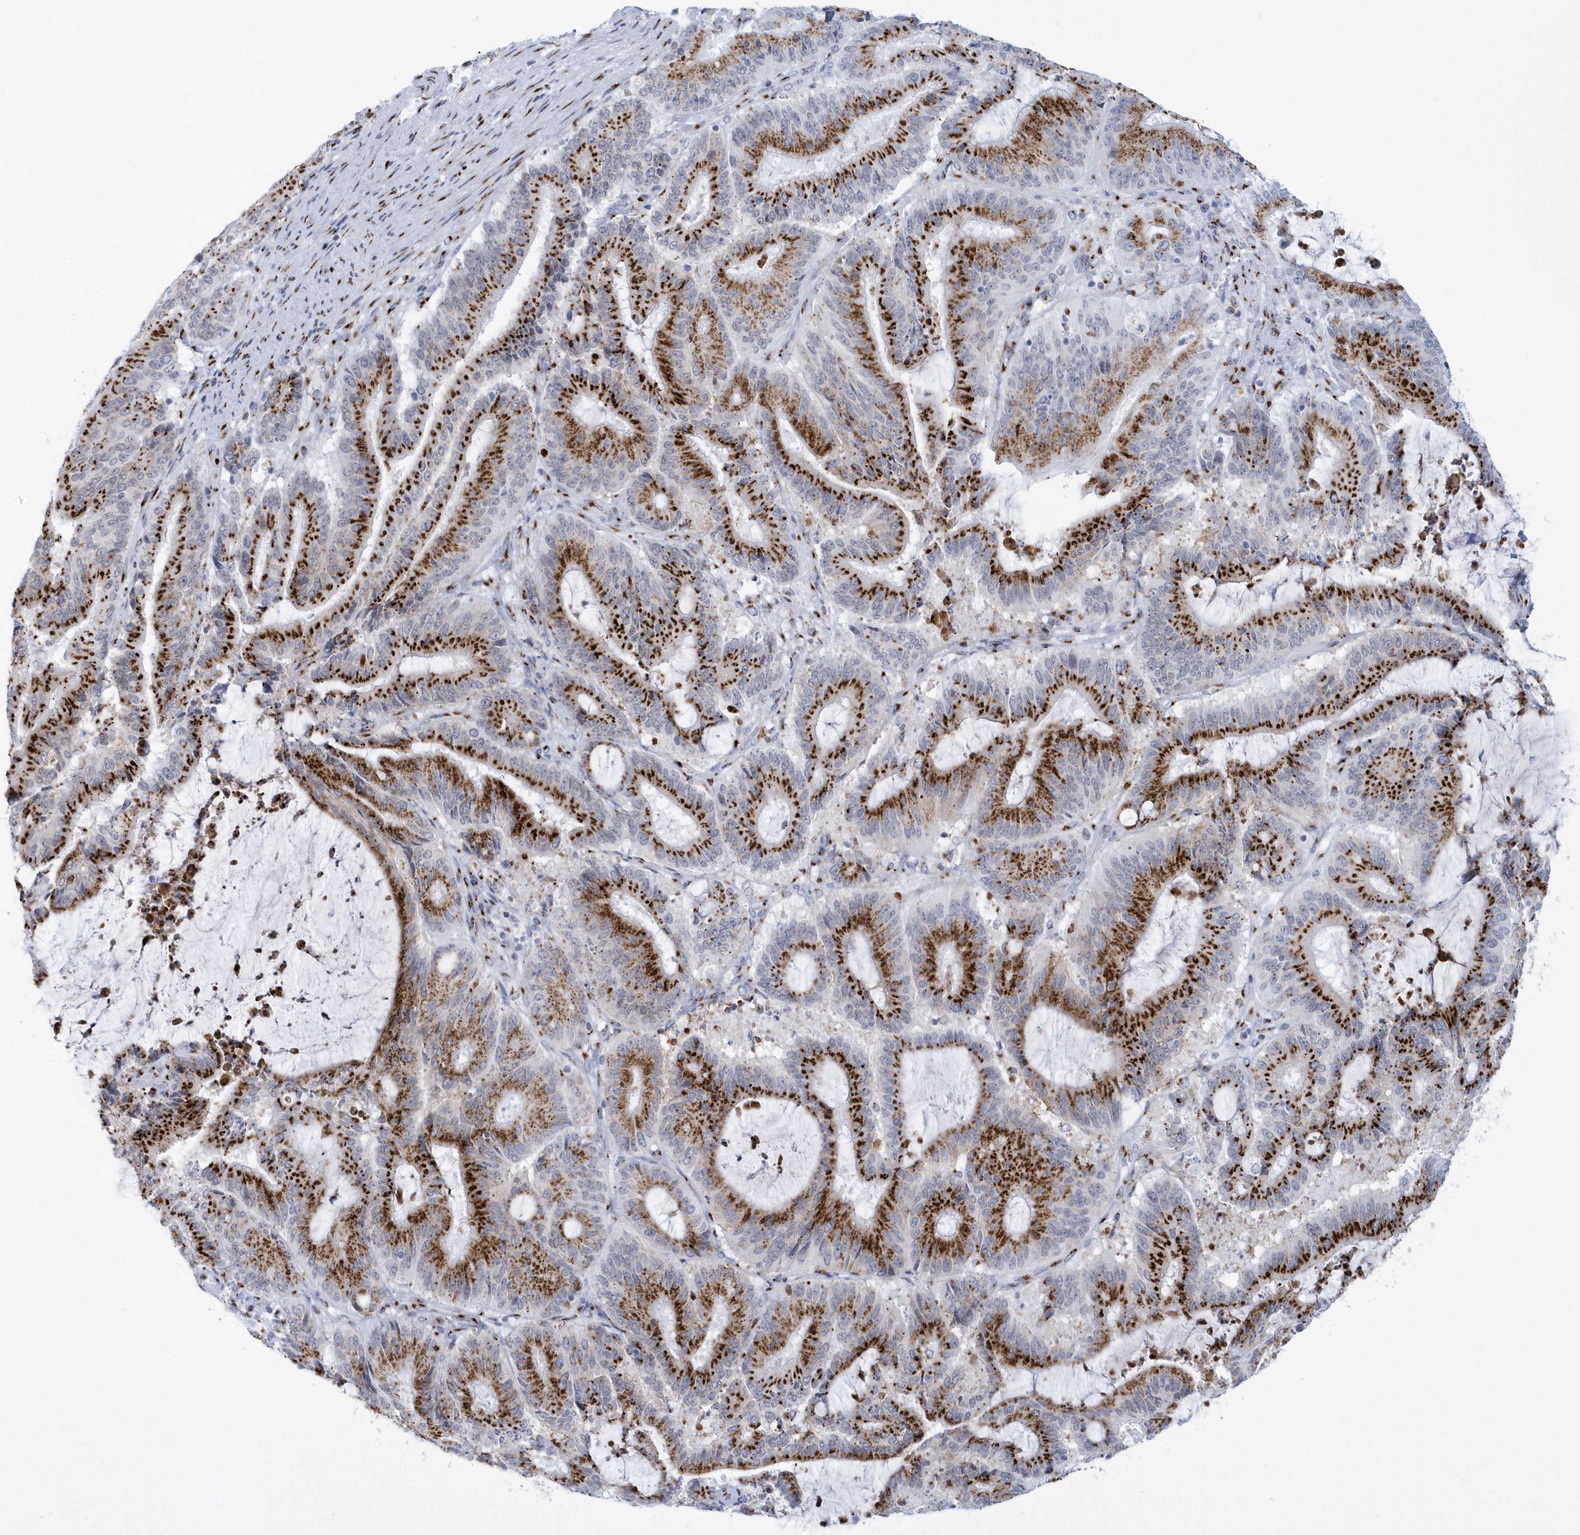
{"staining": {"intensity": "strong", "quantity": ">75%", "location": "cytoplasmic/membranous"}, "tissue": "liver cancer", "cell_type": "Tumor cells", "image_type": "cancer", "snomed": [{"axis": "morphology", "description": "Normal tissue, NOS"}, {"axis": "morphology", "description": "Cholangiocarcinoma"}, {"axis": "topography", "description": "Liver"}, {"axis": "topography", "description": "Peripheral nerve tissue"}], "caption": "Immunohistochemistry (IHC) photomicrograph of neoplastic tissue: liver cancer stained using IHC reveals high levels of strong protein expression localized specifically in the cytoplasmic/membranous of tumor cells, appearing as a cytoplasmic/membranous brown color.", "gene": "SLX9", "patient": {"sex": "female", "age": 73}}